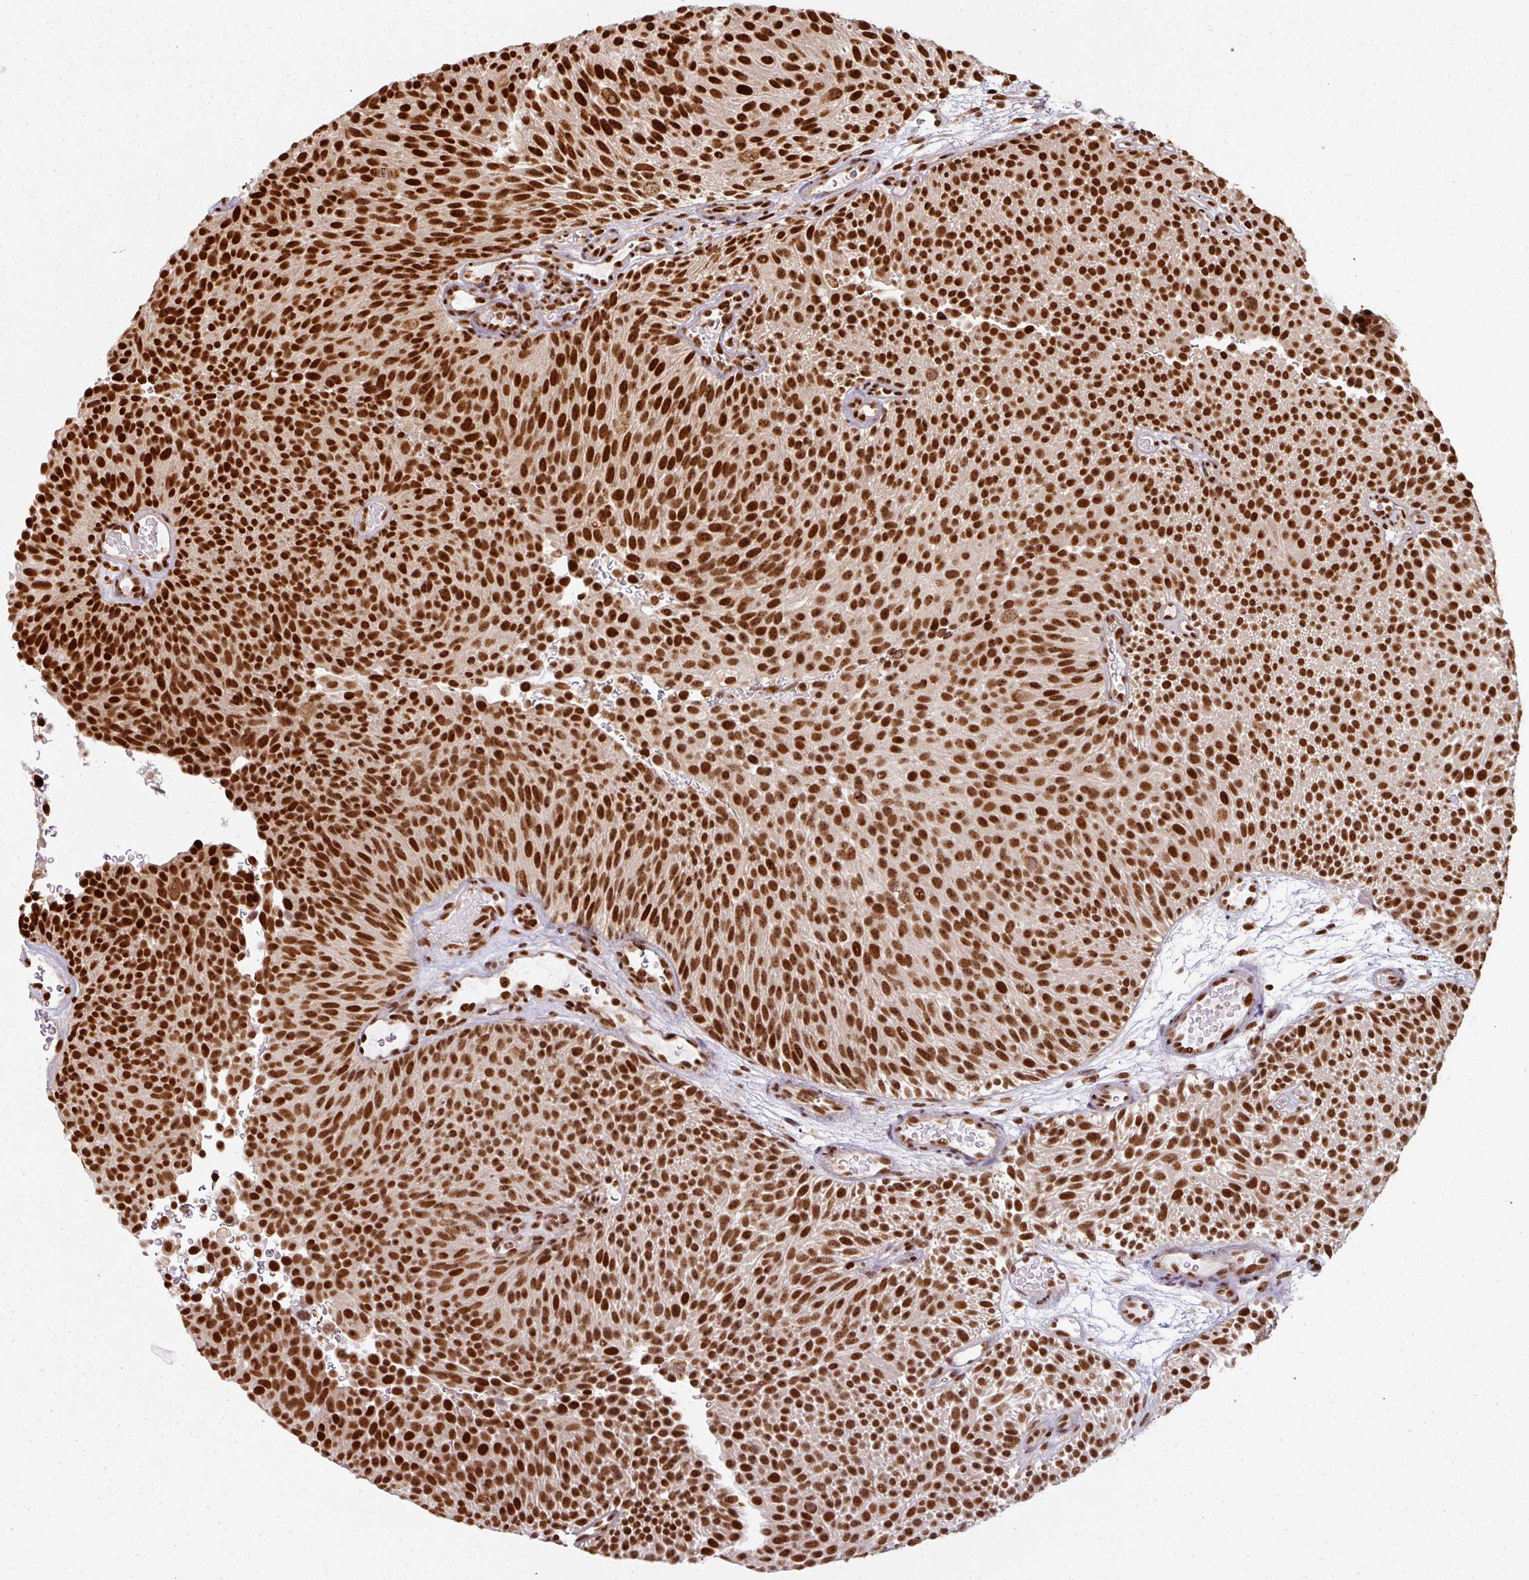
{"staining": {"intensity": "strong", "quantity": ">75%", "location": "nuclear"}, "tissue": "urothelial cancer", "cell_type": "Tumor cells", "image_type": "cancer", "snomed": [{"axis": "morphology", "description": "Urothelial carcinoma, Low grade"}, {"axis": "topography", "description": "Urinary bladder"}], "caption": "A high amount of strong nuclear positivity is identified in approximately >75% of tumor cells in low-grade urothelial carcinoma tissue.", "gene": "SIK3", "patient": {"sex": "male", "age": 78}}